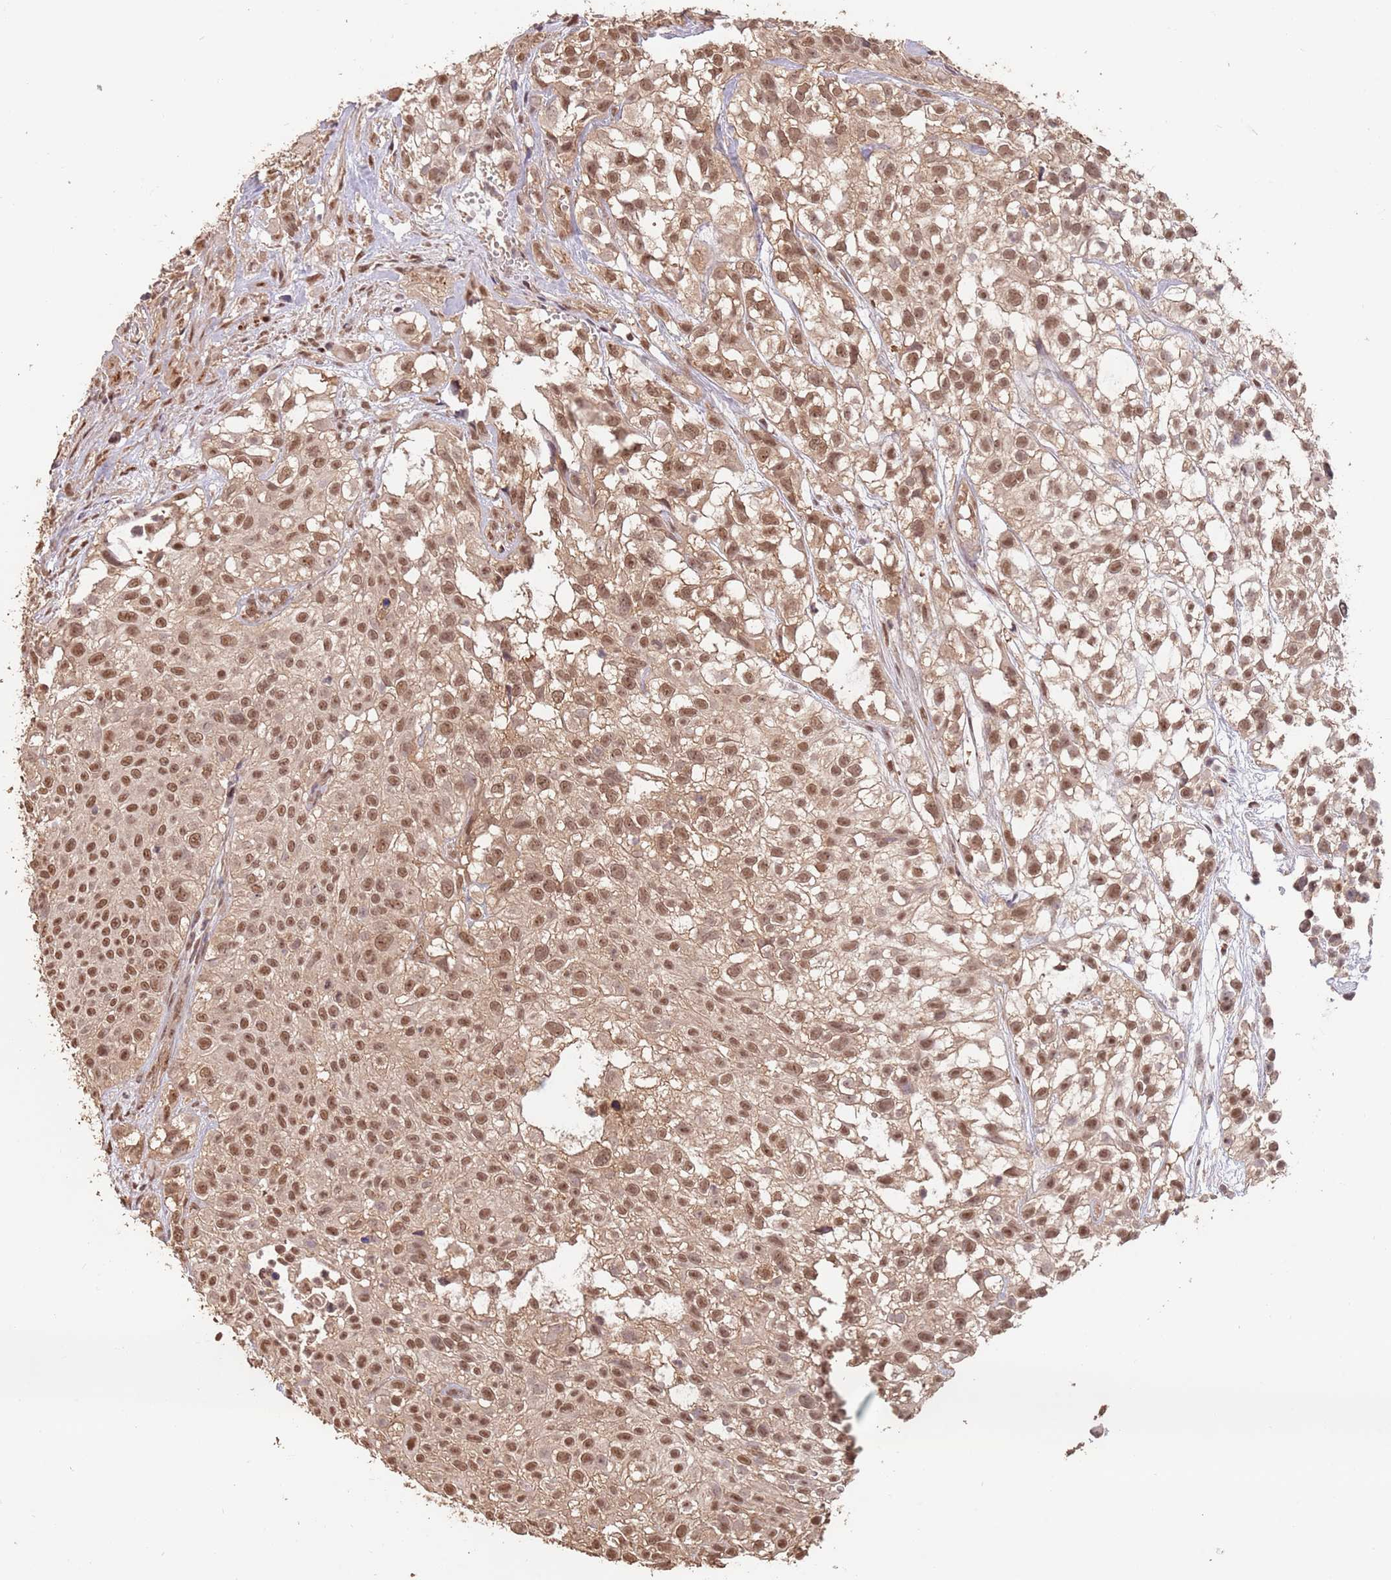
{"staining": {"intensity": "moderate", "quantity": ">75%", "location": "nuclear"}, "tissue": "urothelial cancer", "cell_type": "Tumor cells", "image_type": "cancer", "snomed": [{"axis": "morphology", "description": "Urothelial carcinoma, High grade"}, {"axis": "topography", "description": "Urinary bladder"}], "caption": "Immunohistochemical staining of high-grade urothelial carcinoma shows medium levels of moderate nuclear staining in approximately >75% of tumor cells.", "gene": "RFXANK", "patient": {"sex": "male", "age": 56}}